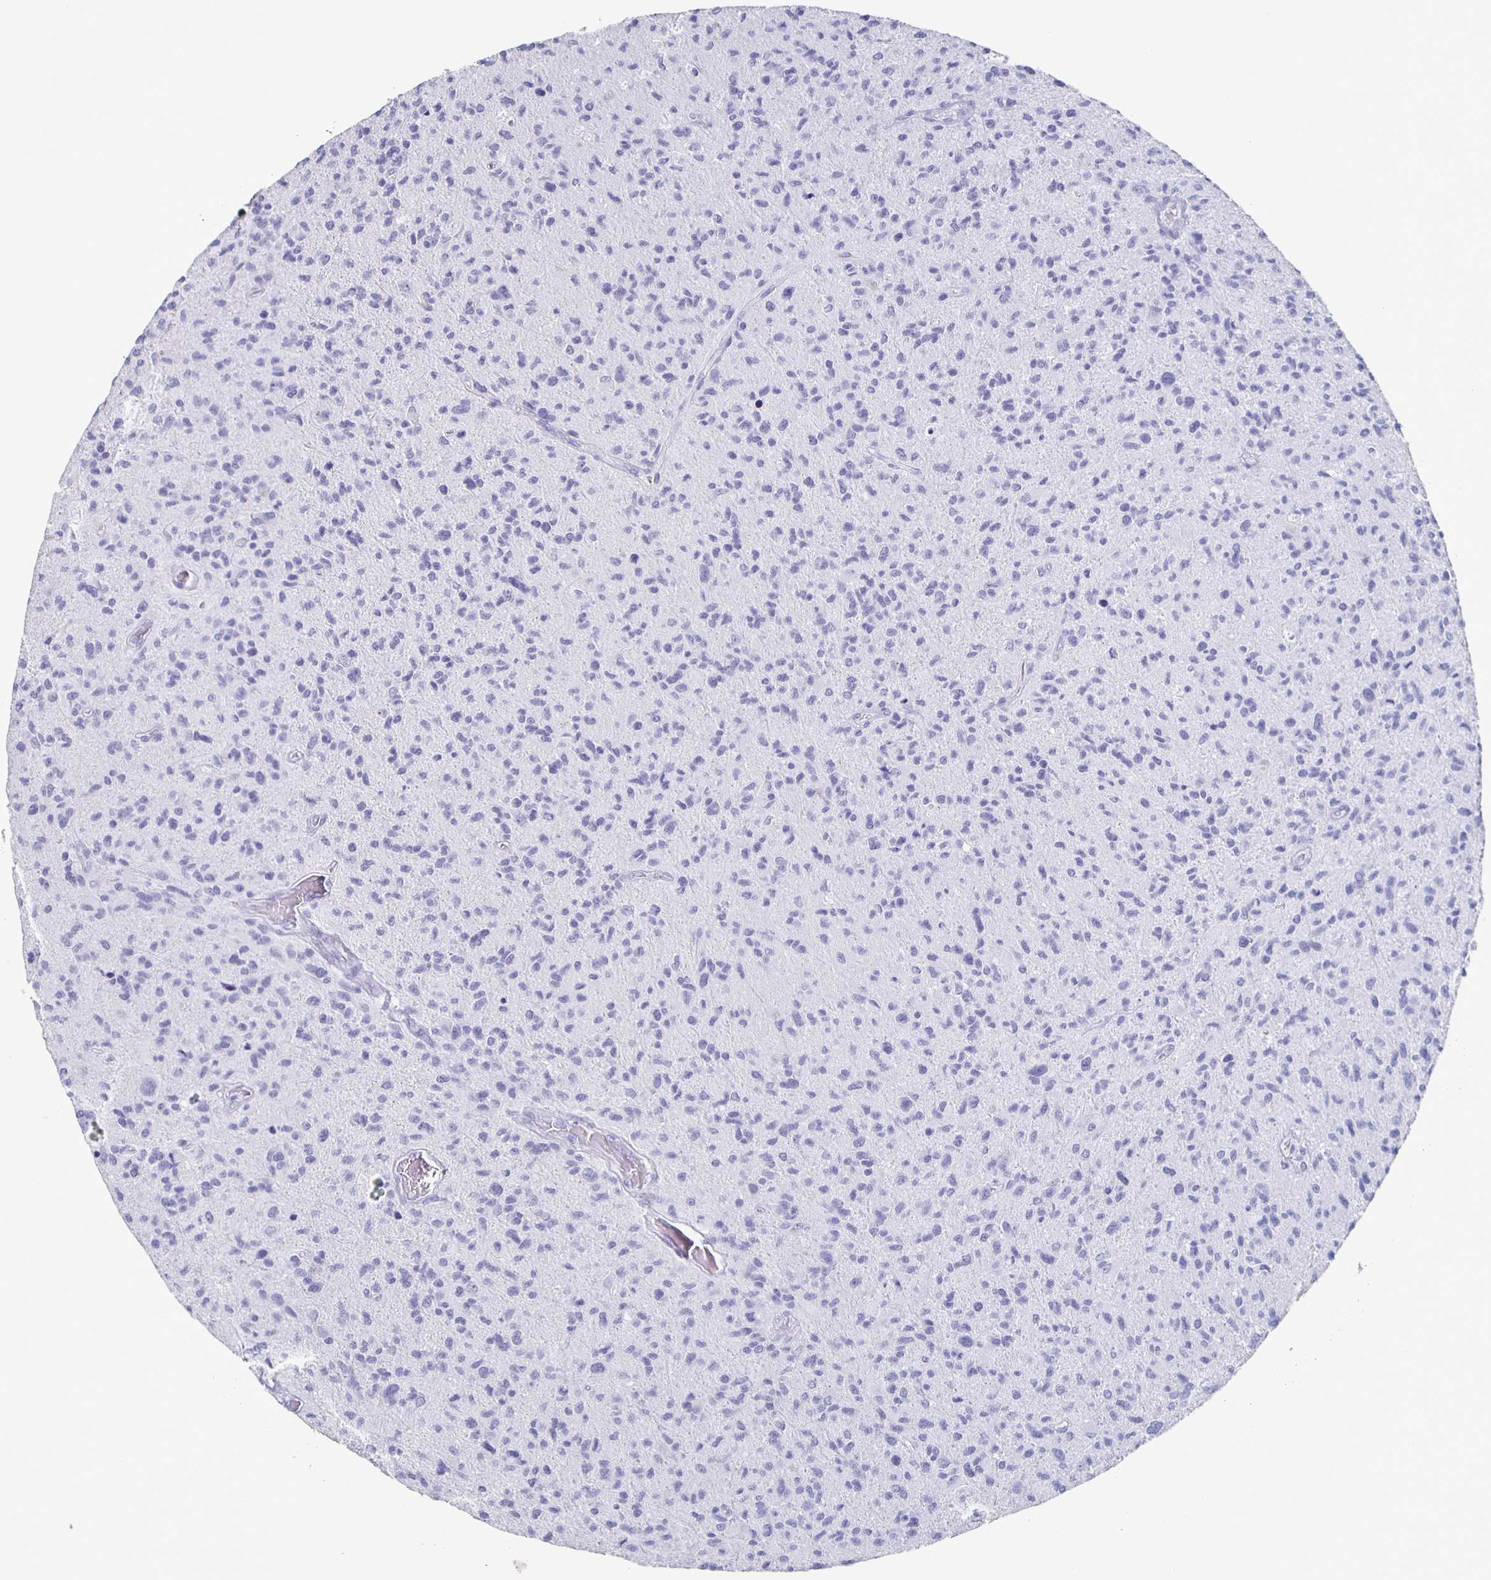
{"staining": {"intensity": "negative", "quantity": "none", "location": "none"}, "tissue": "glioma", "cell_type": "Tumor cells", "image_type": "cancer", "snomed": [{"axis": "morphology", "description": "Glioma, malignant, High grade"}, {"axis": "topography", "description": "Brain"}], "caption": "This is an IHC photomicrograph of human glioma. There is no positivity in tumor cells.", "gene": "FGA", "patient": {"sex": "female", "age": 70}}